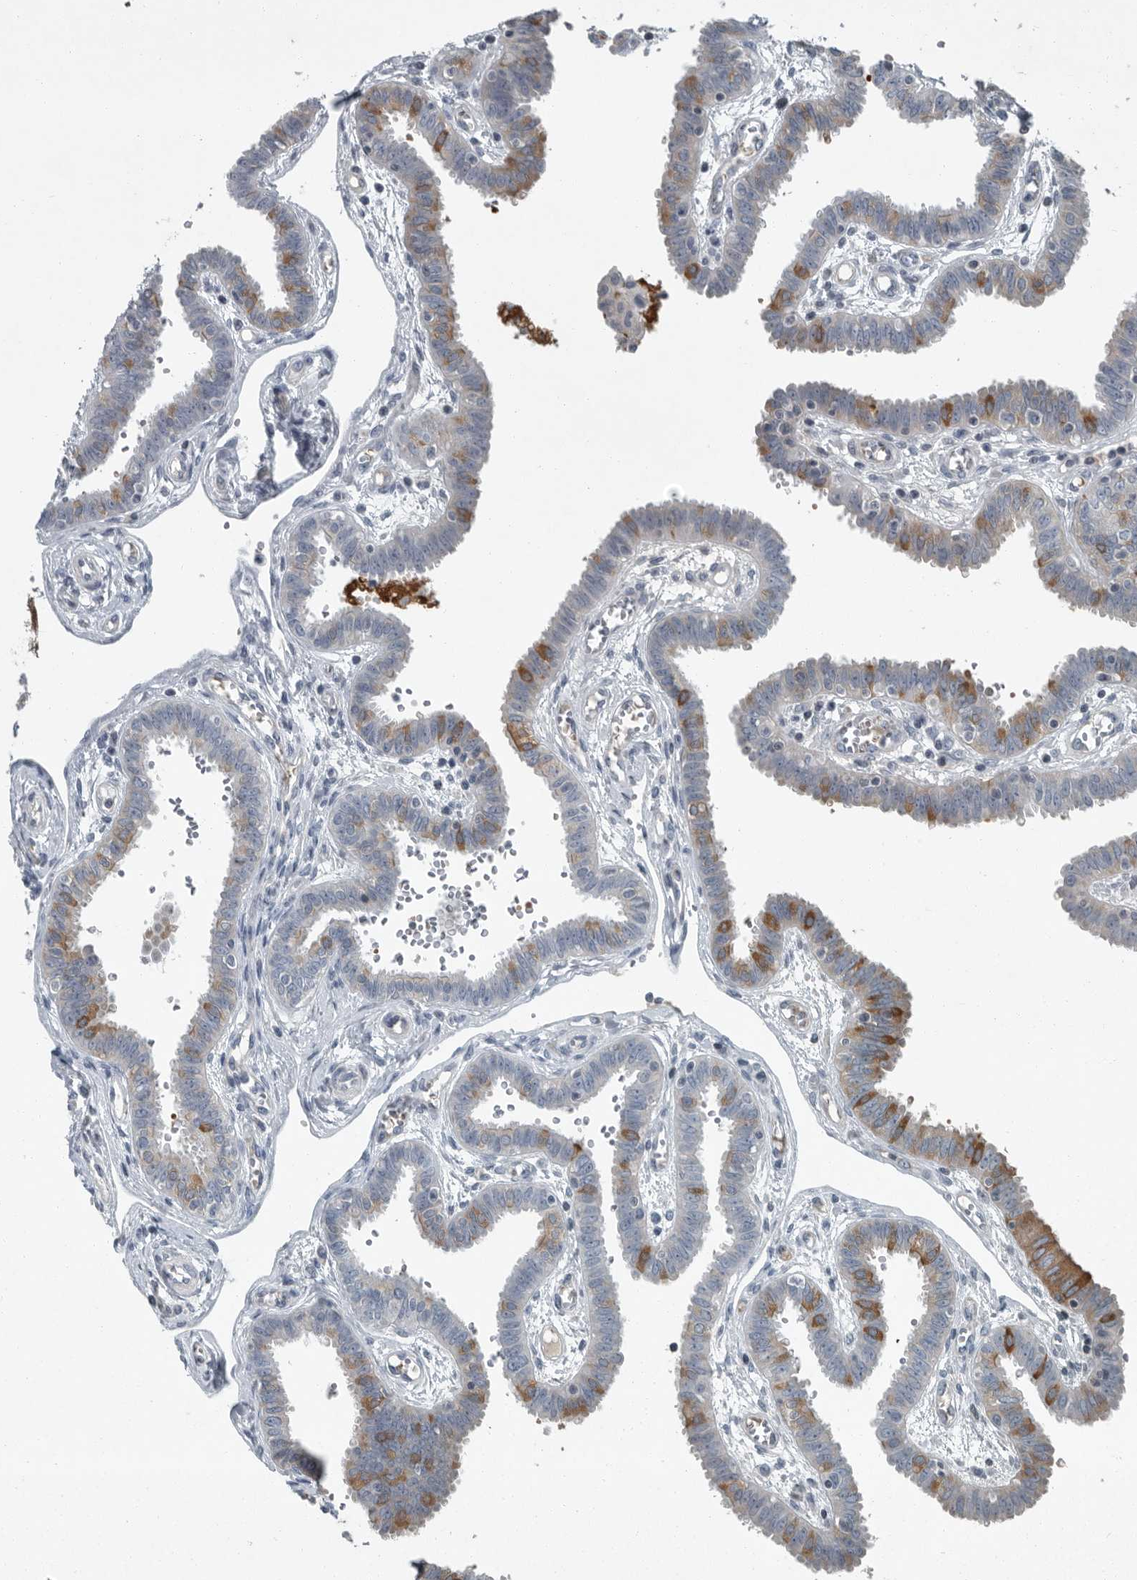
{"staining": {"intensity": "moderate", "quantity": "<25%", "location": "cytoplasmic/membranous"}, "tissue": "fallopian tube", "cell_type": "Glandular cells", "image_type": "normal", "snomed": [{"axis": "morphology", "description": "Normal tissue, NOS"}, {"axis": "topography", "description": "Fallopian tube"}], "caption": "A high-resolution micrograph shows IHC staining of normal fallopian tube, which demonstrates moderate cytoplasmic/membranous positivity in approximately <25% of glandular cells.", "gene": "MPP3", "patient": {"sex": "female", "age": 32}}